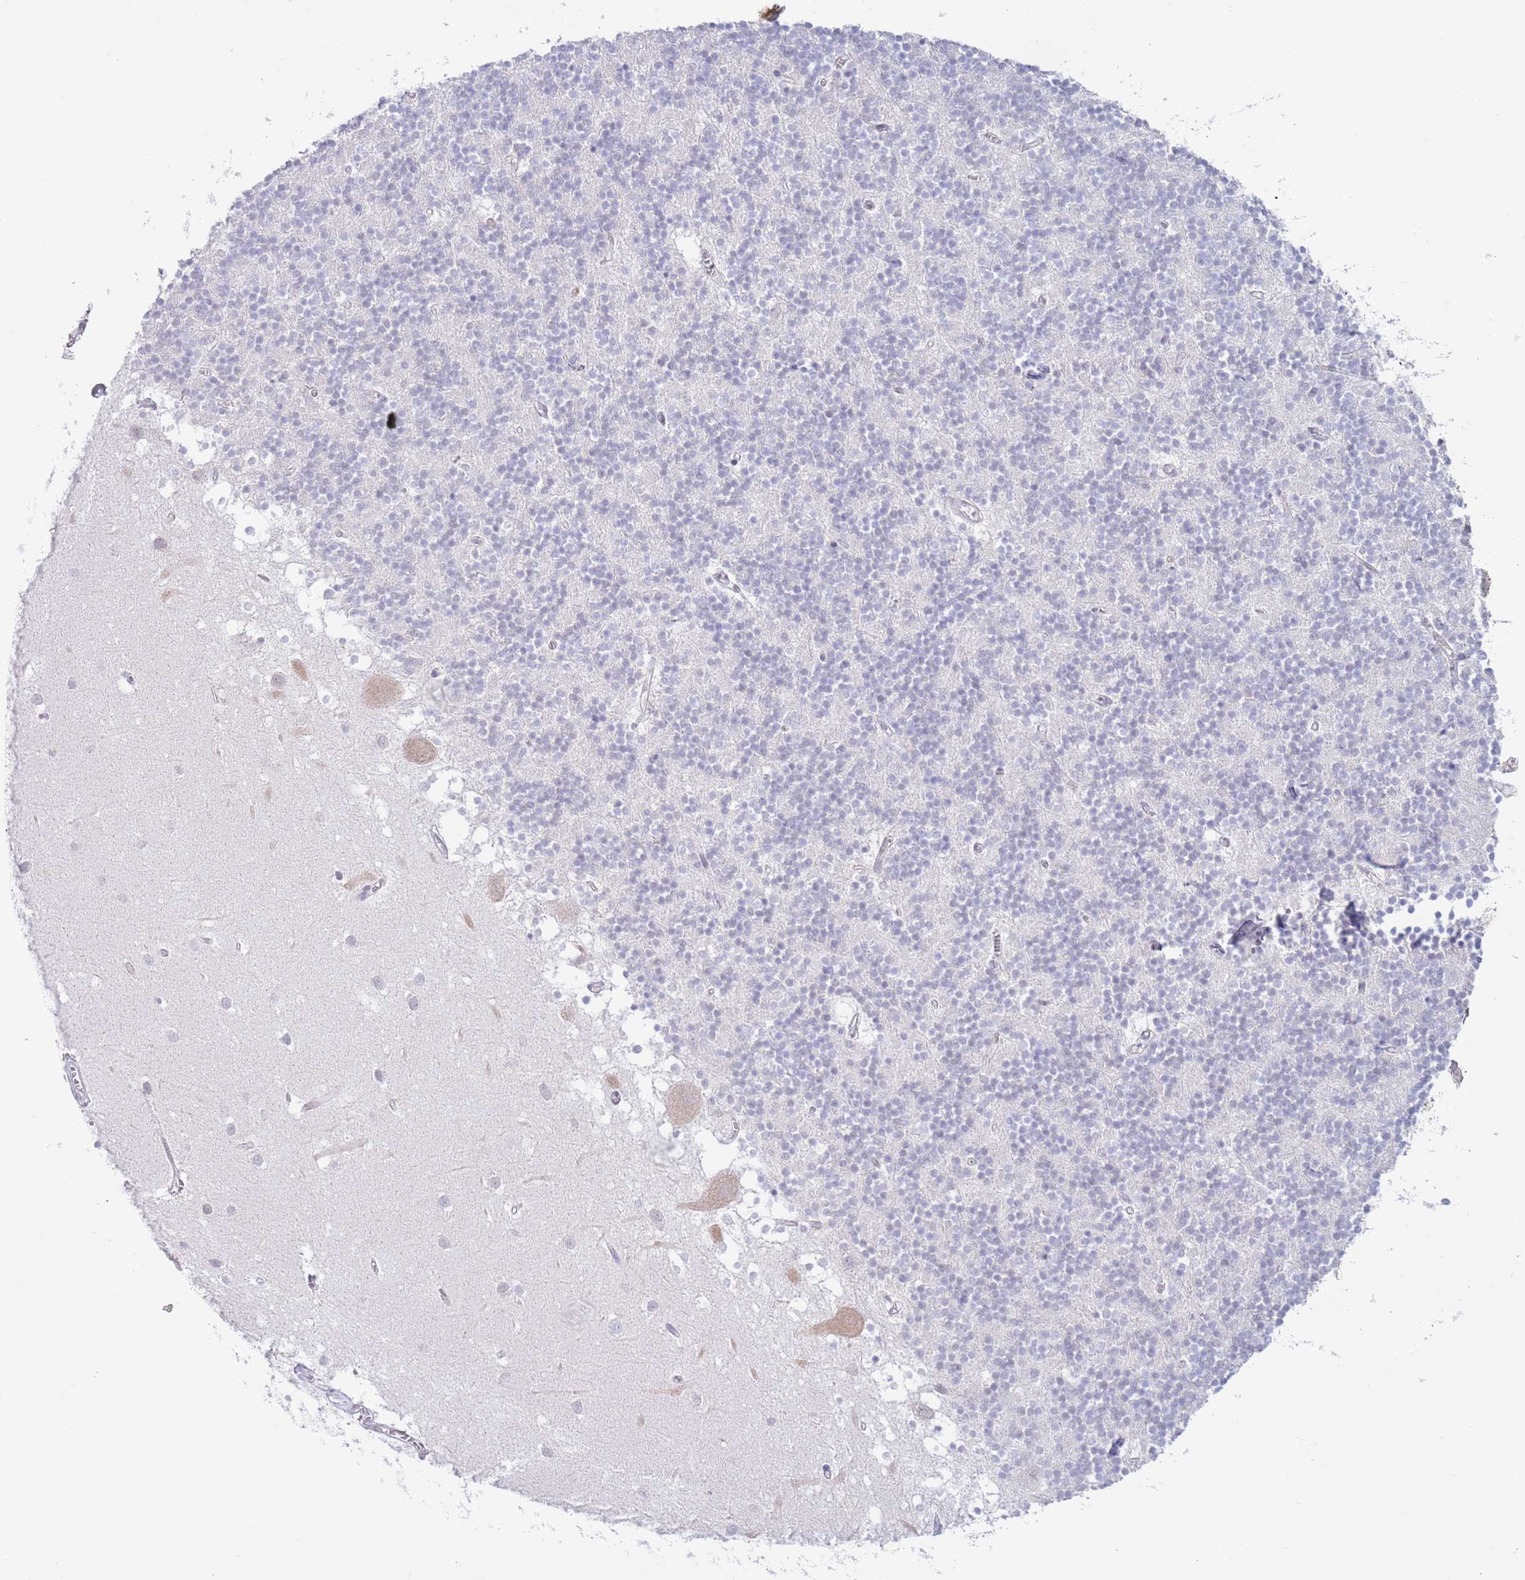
{"staining": {"intensity": "negative", "quantity": "none", "location": "none"}, "tissue": "cerebellum", "cell_type": "Cells in granular layer", "image_type": "normal", "snomed": [{"axis": "morphology", "description": "Normal tissue, NOS"}, {"axis": "topography", "description": "Cerebellum"}], "caption": "Immunohistochemical staining of unremarkable human cerebellum reveals no significant staining in cells in granular layer. (DAB (3,3'-diaminobenzidine) IHC visualized using brightfield microscopy, high magnification).", "gene": "EBPL", "patient": {"sex": "male", "age": 54}}